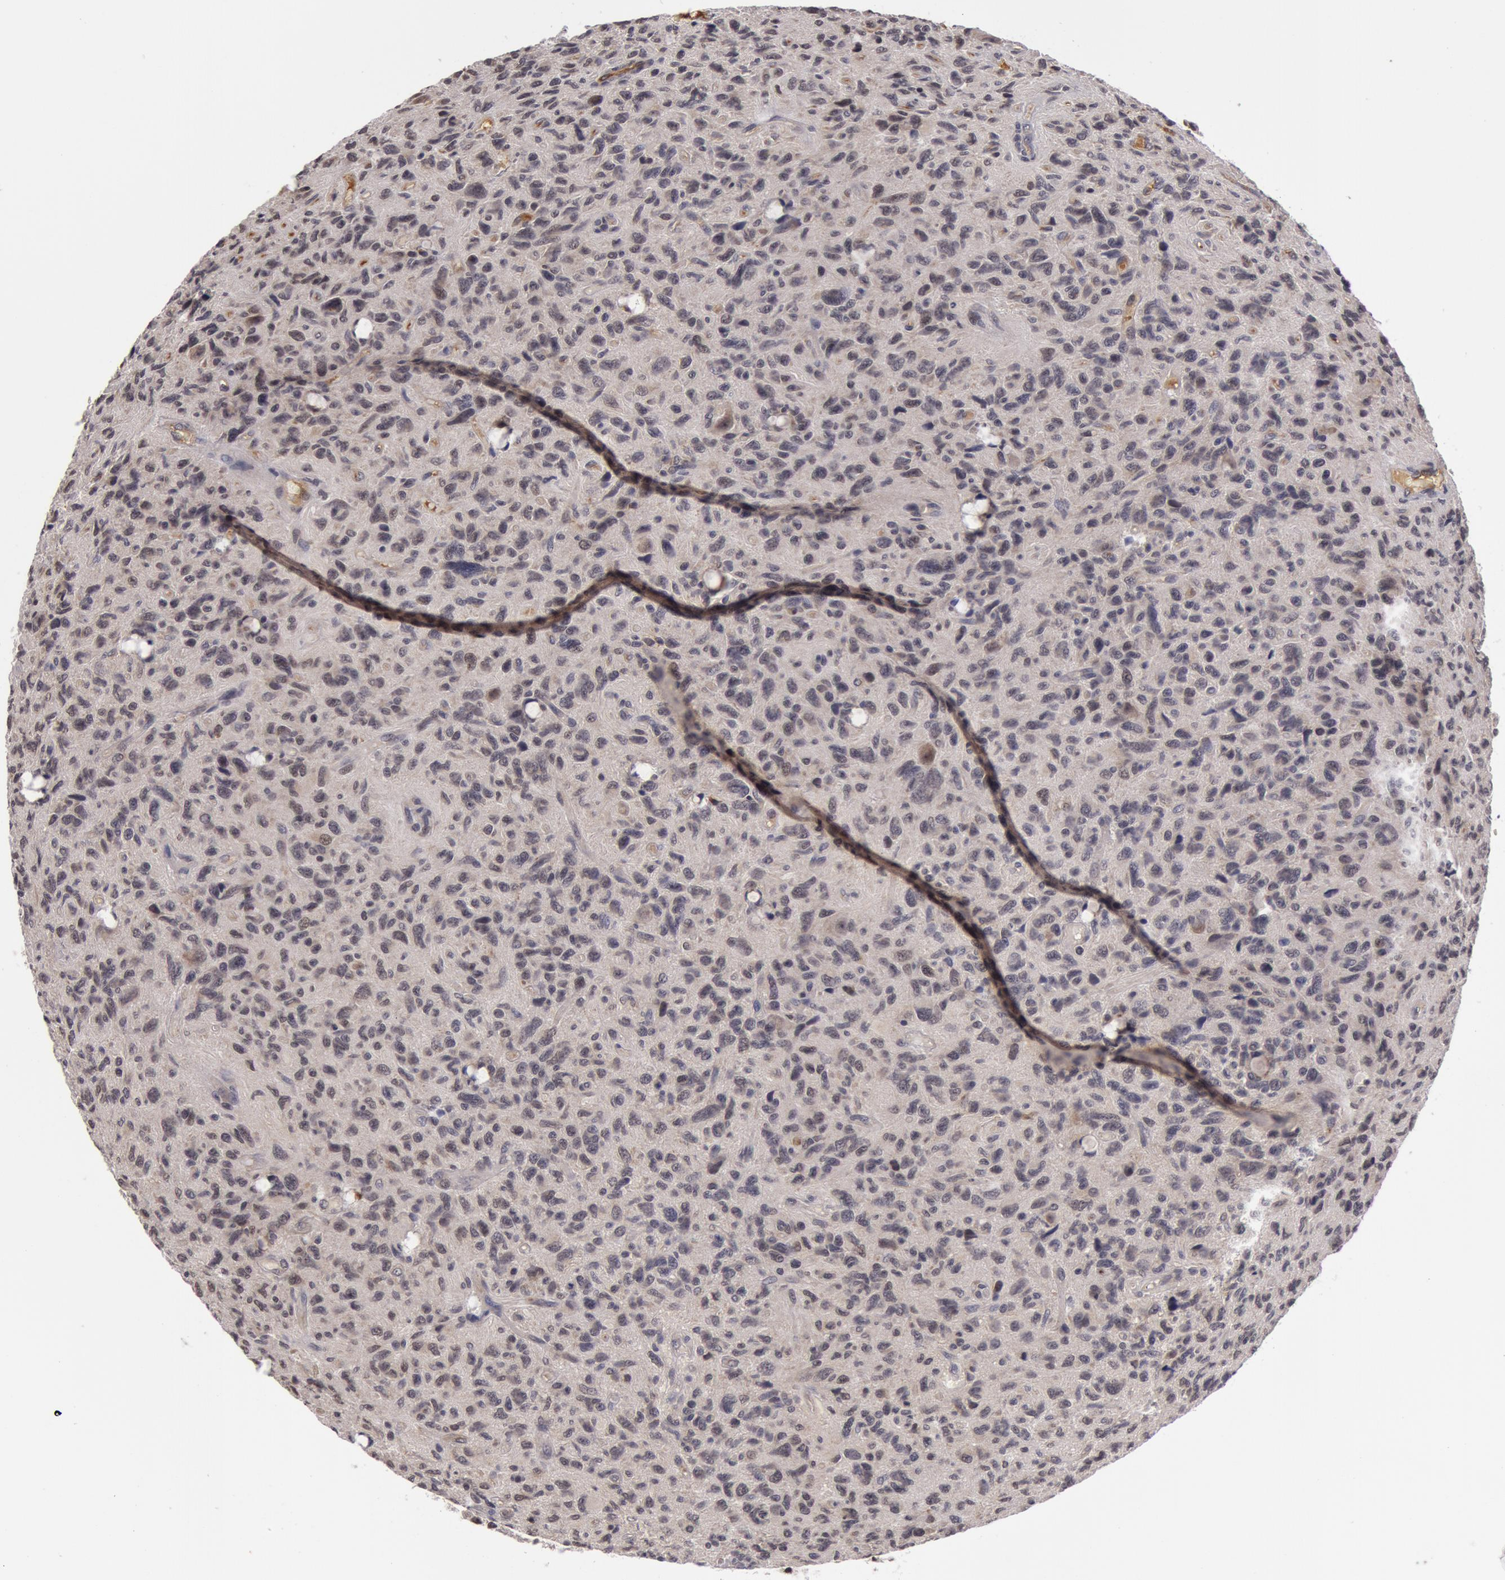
{"staining": {"intensity": "negative", "quantity": "none", "location": "none"}, "tissue": "glioma", "cell_type": "Tumor cells", "image_type": "cancer", "snomed": [{"axis": "morphology", "description": "Glioma, malignant, High grade"}, {"axis": "topography", "description": "Brain"}], "caption": "The immunohistochemistry (IHC) histopathology image has no significant positivity in tumor cells of high-grade glioma (malignant) tissue.", "gene": "SYTL4", "patient": {"sex": "female", "age": 60}}